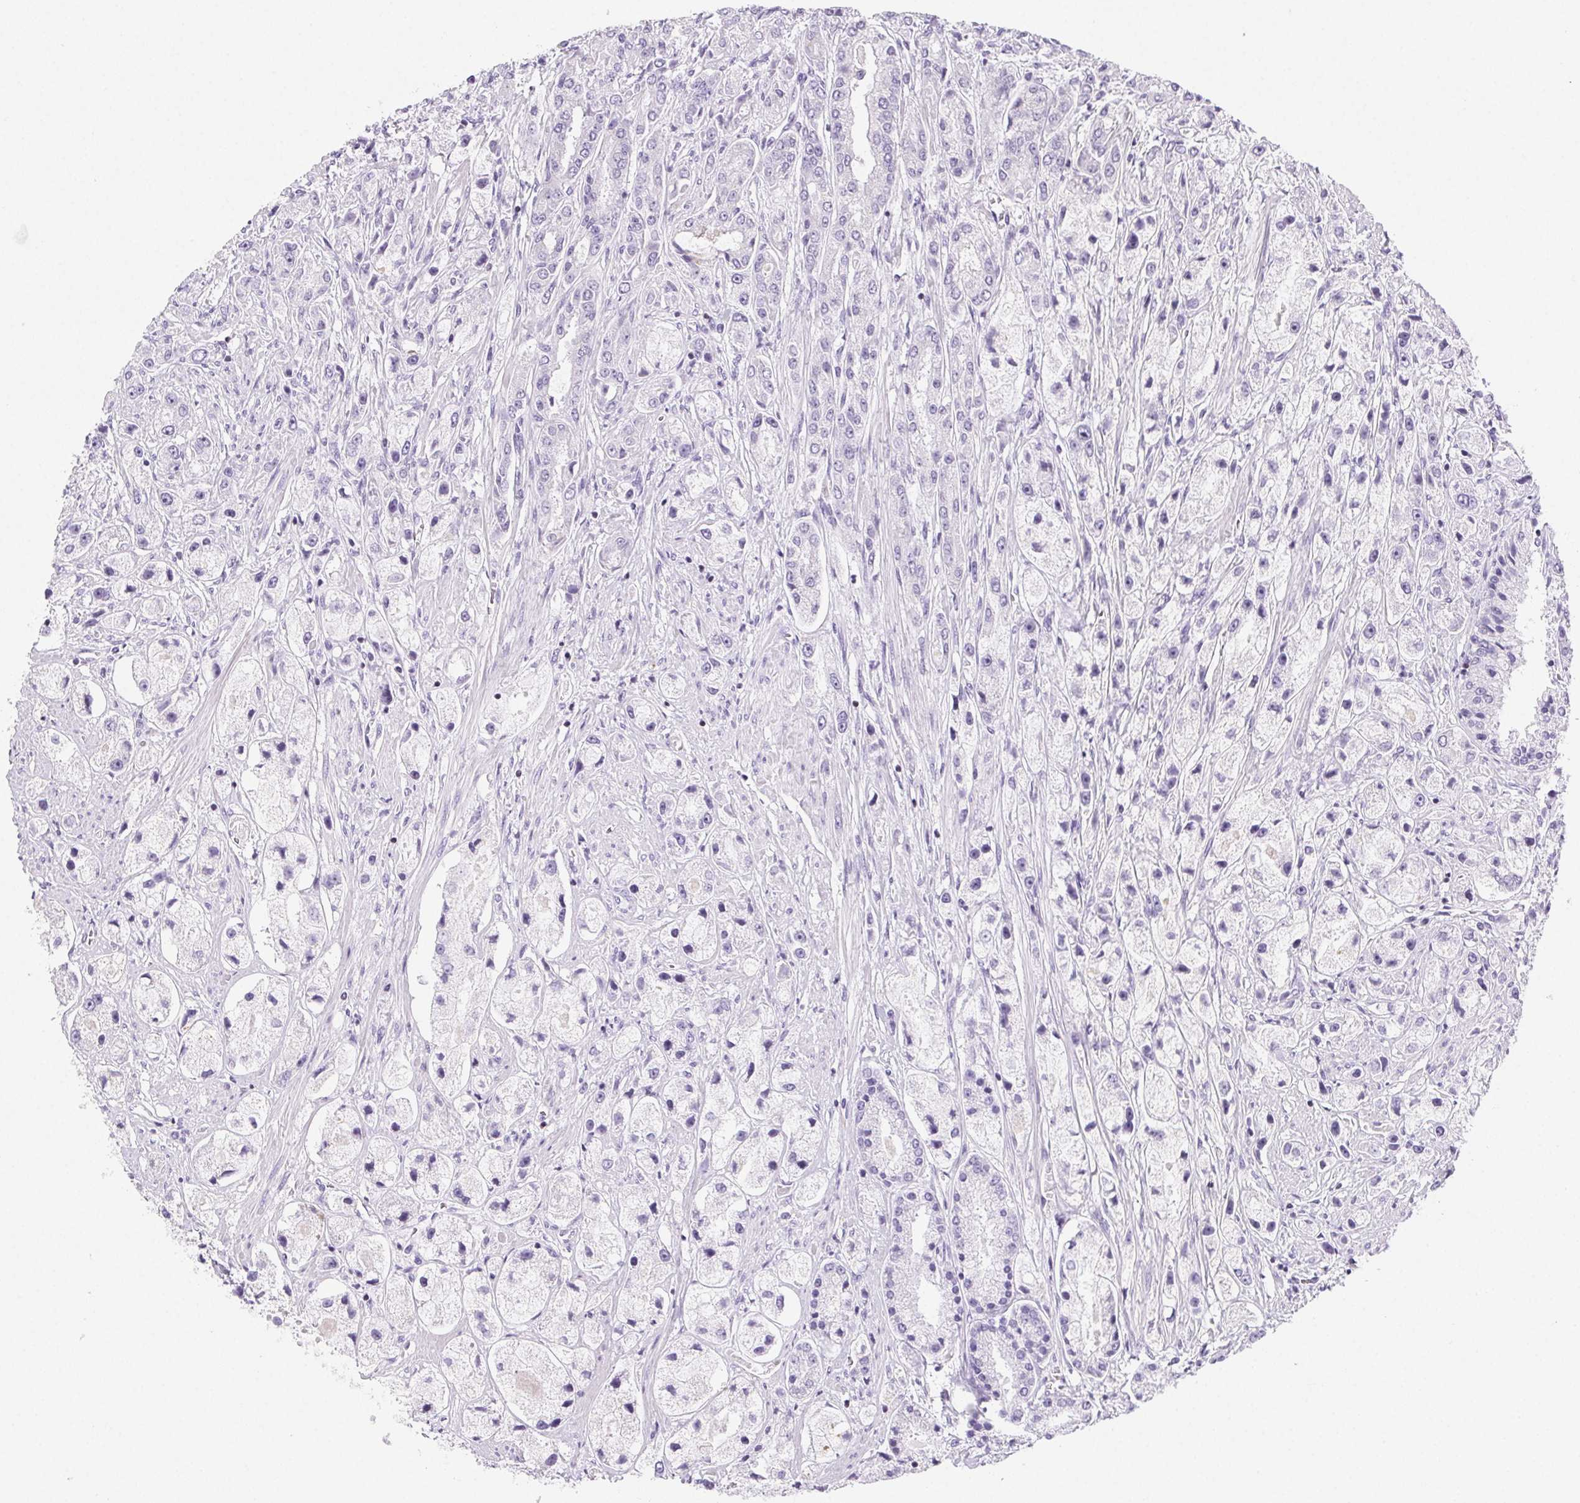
{"staining": {"intensity": "negative", "quantity": "none", "location": "none"}, "tissue": "prostate cancer", "cell_type": "Tumor cells", "image_type": "cancer", "snomed": [{"axis": "morphology", "description": "Adenocarcinoma, High grade"}, {"axis": "topography", "description": "Prostate"}], "caption": "Tumor cells are negative for brown protein staining in prostate cancer (high-grade adenocarcinoma).", "gene": "BEND2", "patient": {"sex": "male", "age": 67}}